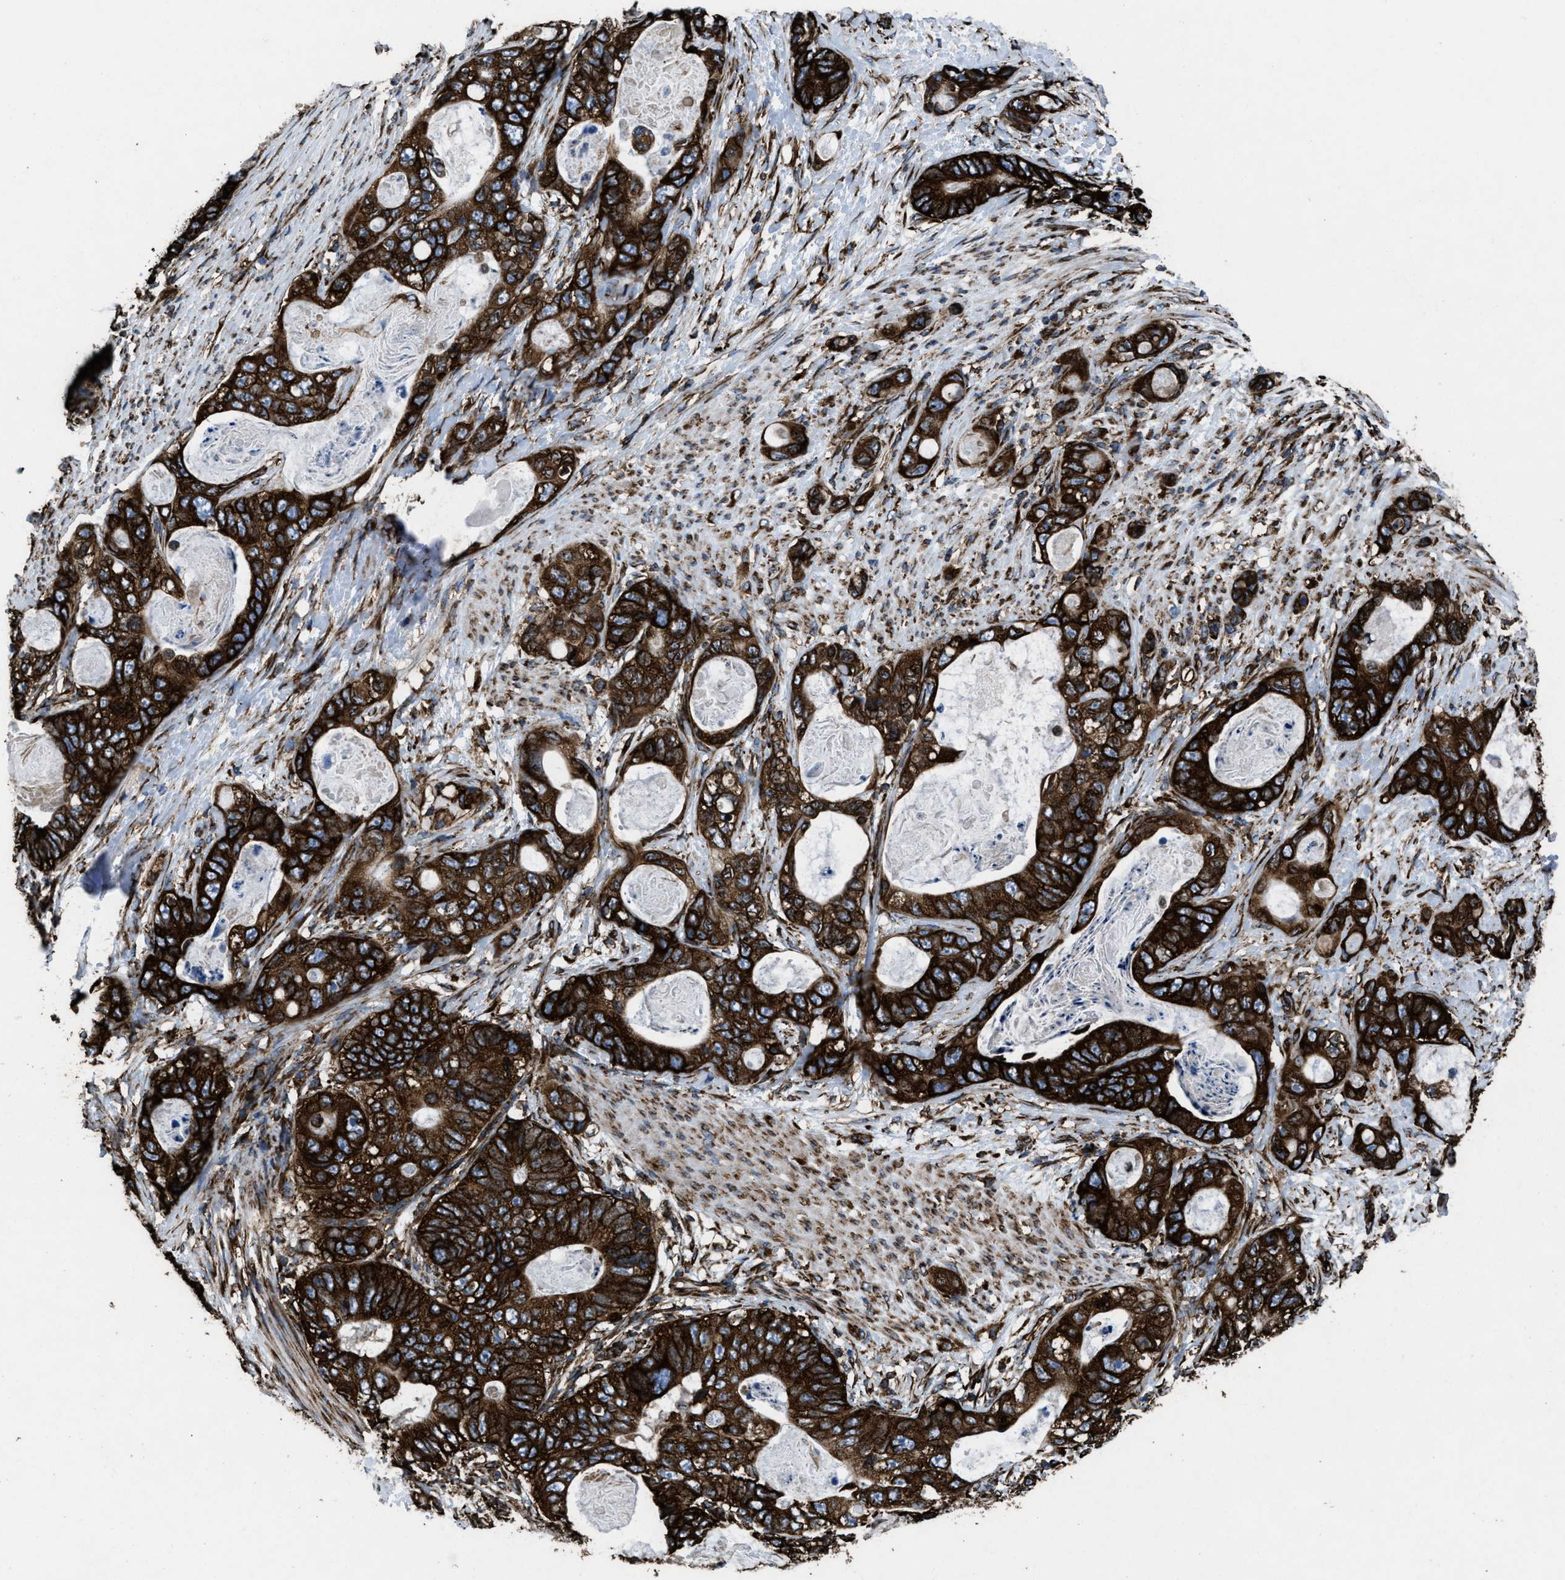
{"staining": {"intensity": "strong", "quantity": ">75%", "location": "cytoplasmic/membranous"}, "tissue": "stomach cancer", "cell_type": "Tumor cells", "image_type": "cancer", "snomed": [{"axis": "morphology", "description": "Normal tissue, NOS"}, {"axis": "morphology", "description": "Adenocarcinoma, NOS"}, {"axis": "topography", "description": "Stomach"}], "caption": "IHC of human stomach cancer (adenocarcinoma) shows high levels of strong cytoplasmic/membranous staining in about >75% of tumor cells.", "gene": "CAPRIN1", "patient": {"sex": "female", "age": 89}}